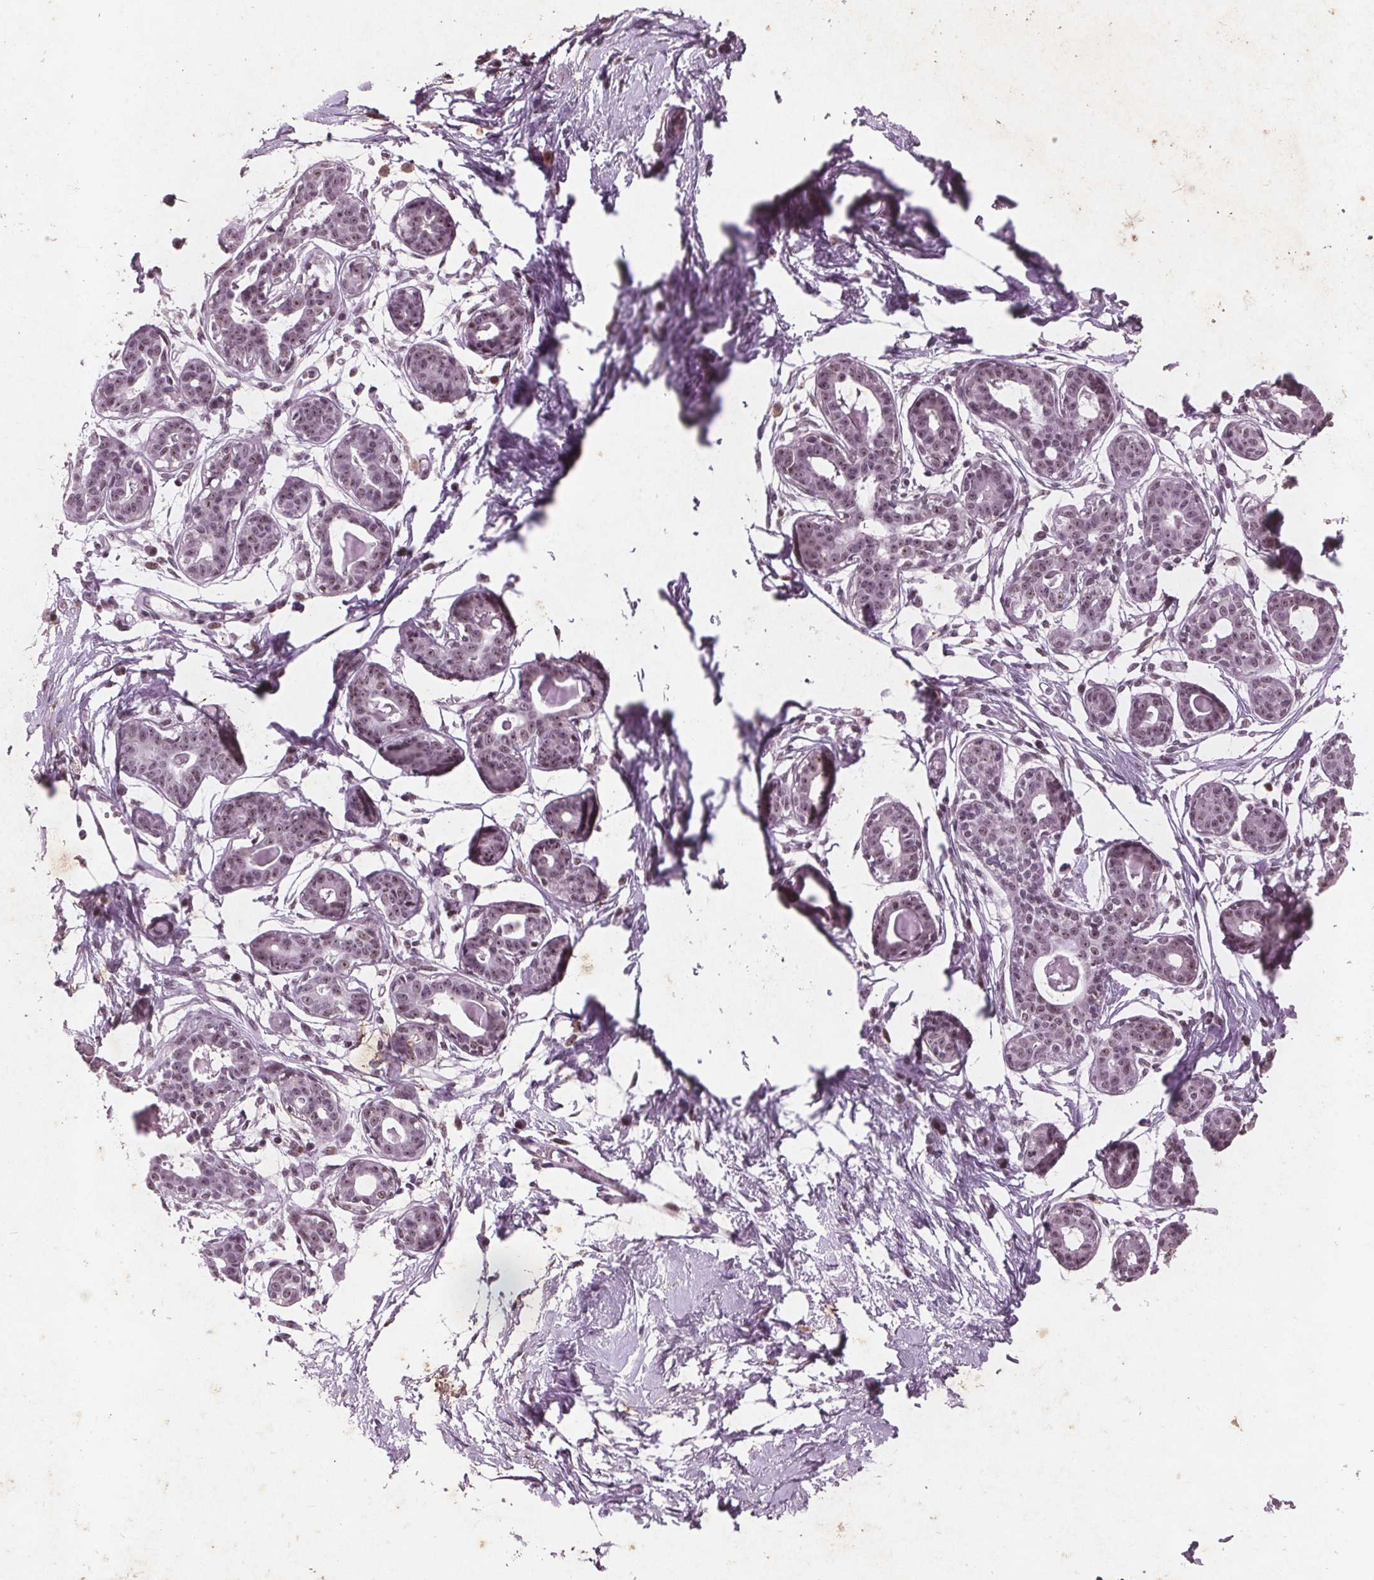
{"staining": {"intensity": "moderate", "quantity": ">75%", "location": "nuclear"}, "tissue": "breast", "cell_type": "Adipocytes", "image_type": "normal", "snomed": [{"axis": "morphology", "description": "Normal tissue, NOS"}, {"axis": "topography", "description": "Breast"}], "caption": "Normal breast was stained to show a protein in brown. There is medium levels of moderate nuclear expression in approximately >75% of adipocytes. The protein is shown in brown color, while the nuclei are stained blue.", "gene": "RPS6KA2", "patient": {"sex": "female", "age": 45}}